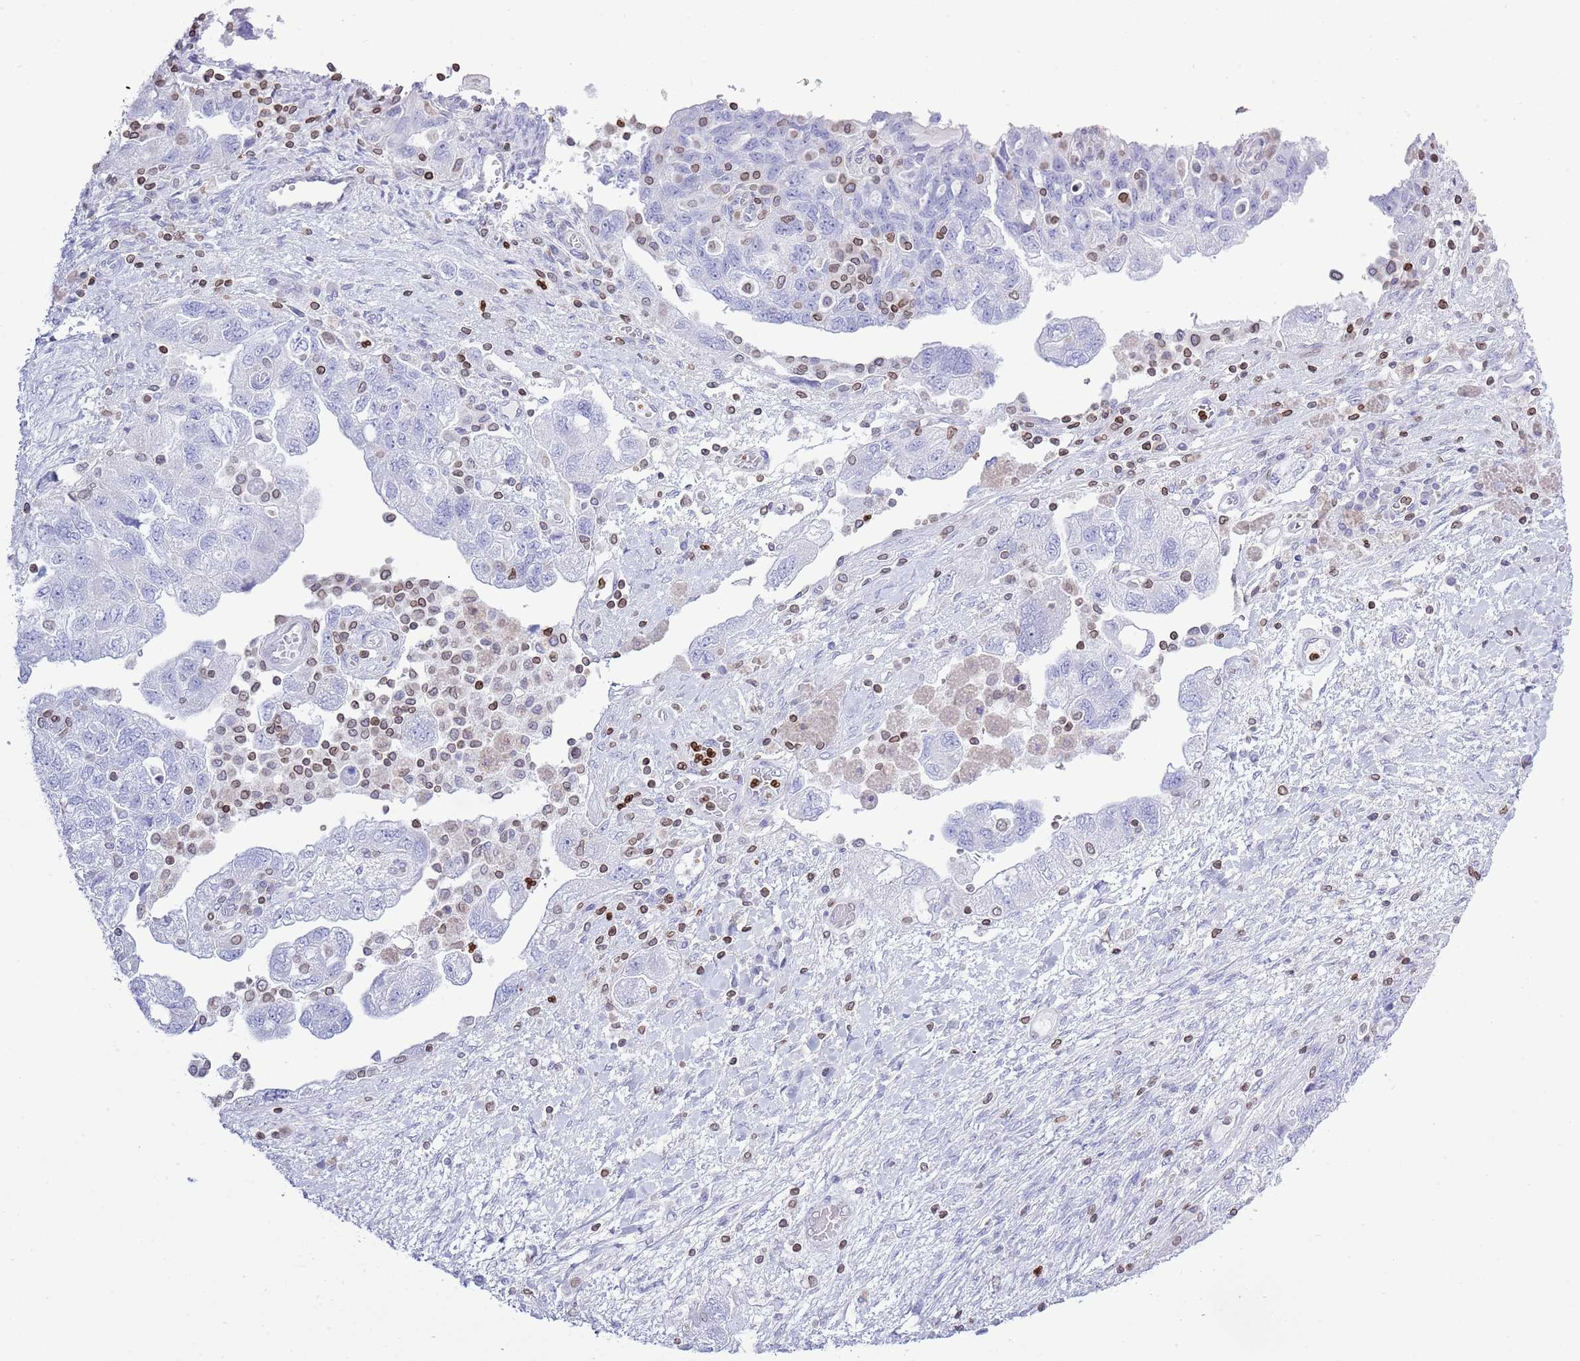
{"staining": {"intensity": "weak", "quantity": "<25%", "location": "cytoplasmic/membranous,nuclear"}, "tissue": "ovarian cancer", "cell_type": "Tumor cells", "image_type": "cancer", "snomed": [{"axis": "morphology", "description": "Carcinoma, NOS"}, {"axis": "morphology", "description": "Cystadenocarcinoma, serous, NOS"}, {"axis": "topography", "description": "Ovary"}], "caption": "Immunohistochemistry of human serous cystadenocarcinoma (ovarian) displays no positivity in tumor cells.", "gene": "LBR", "patient": {"sex": "female", "age": 69}}